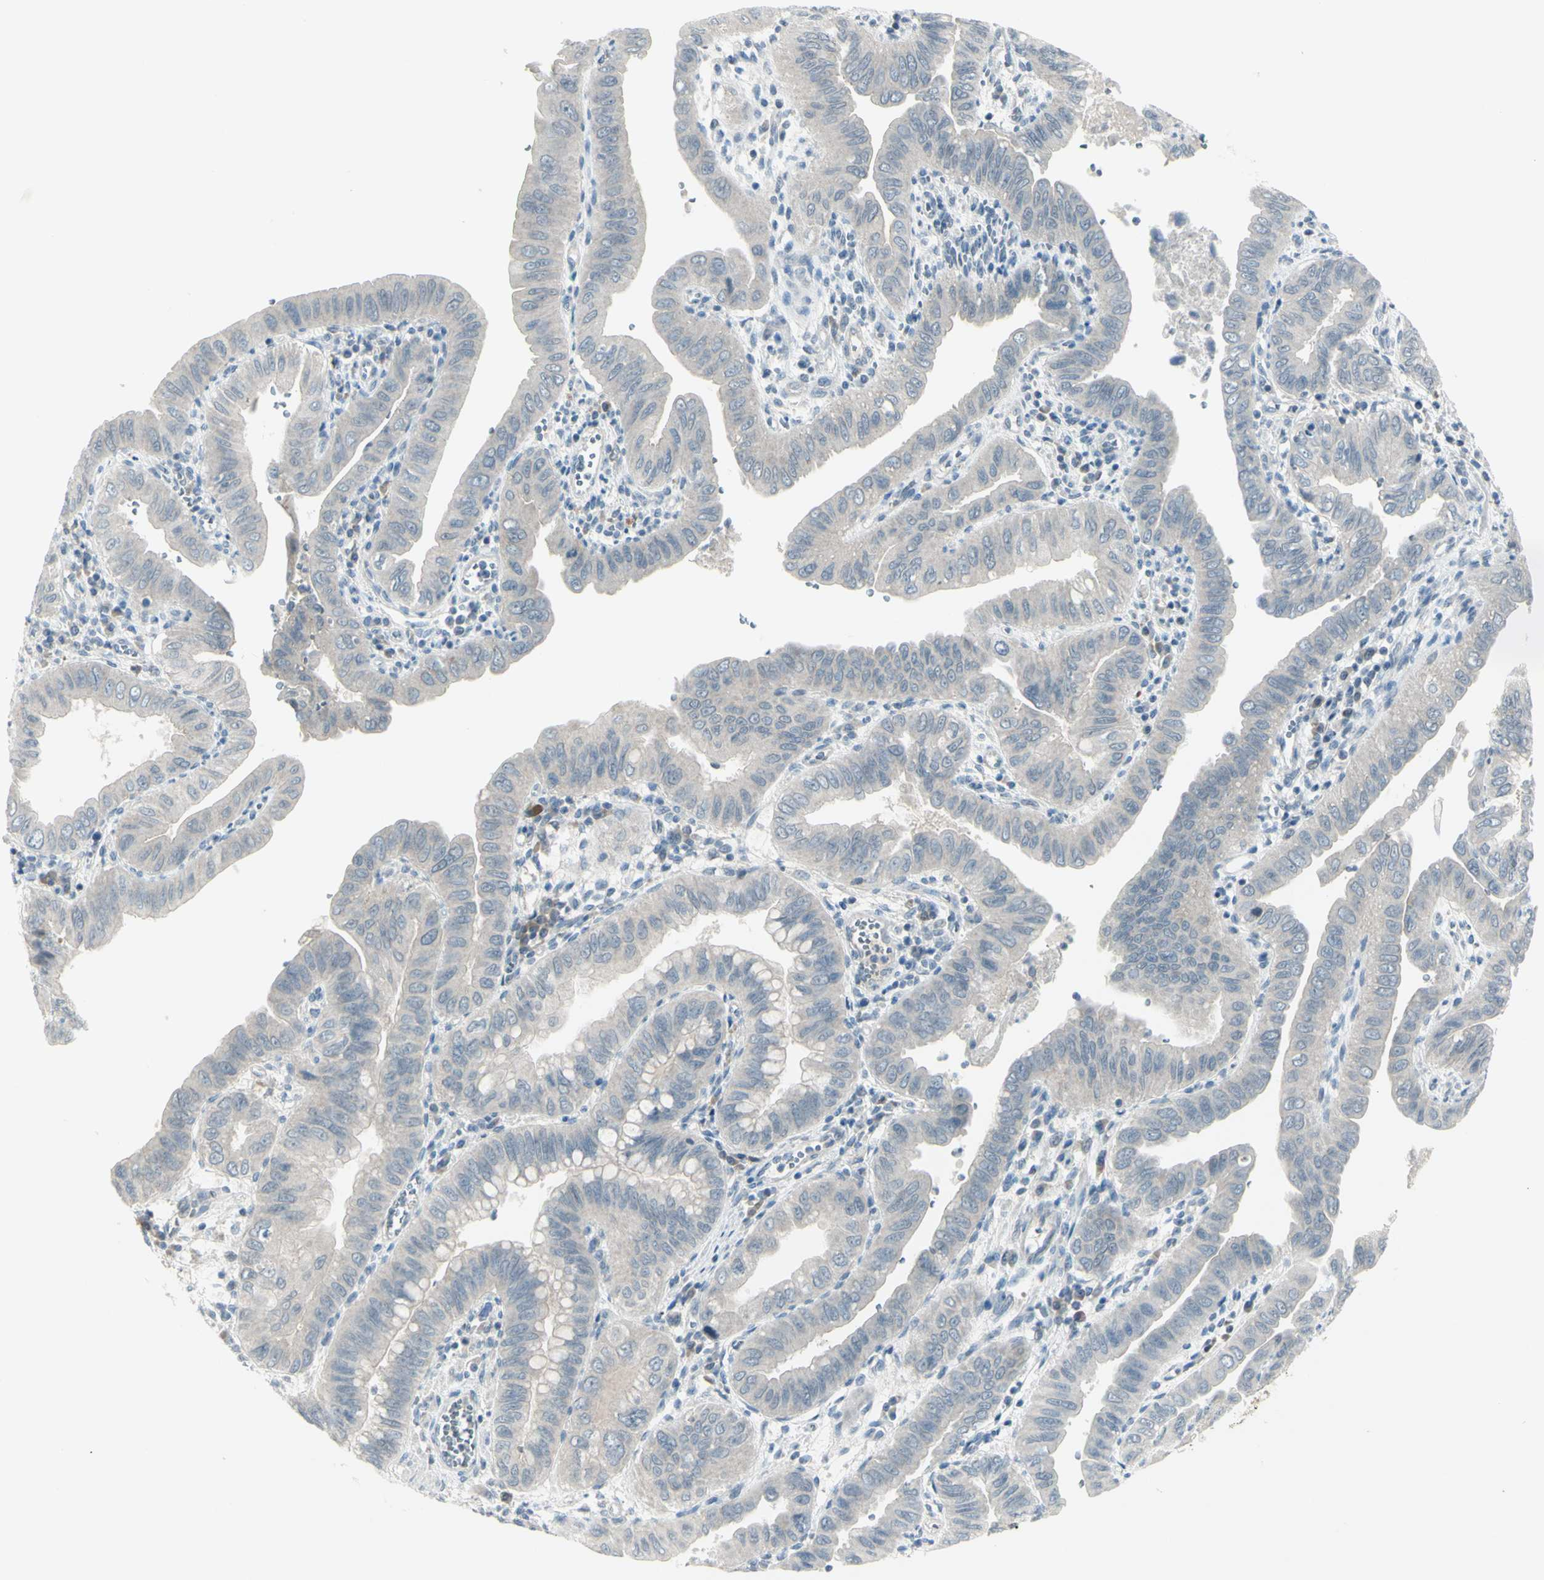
{"staining": {"intensity": "weak", "quantity": ">75%", "location": "cytoplasmic/membranous"}, "tissue": "pancreatic cancer", "cell_type": "Tumor cells", "image_type": "cancer", "snomed": [{"axis": "morphology", "description": "Normal tissue, NOS"}, {"axis": "topography", "description": "Lymph node"}], "caption": "This is a micrograph of immunohistochemistry (IHC) staining of pancreatic cancer, which shows weak expression in the cytoplasmic/membranous of tumor cells.", "gene": "SH3GL2", "patient": {"sex": "male", "age": 50}}